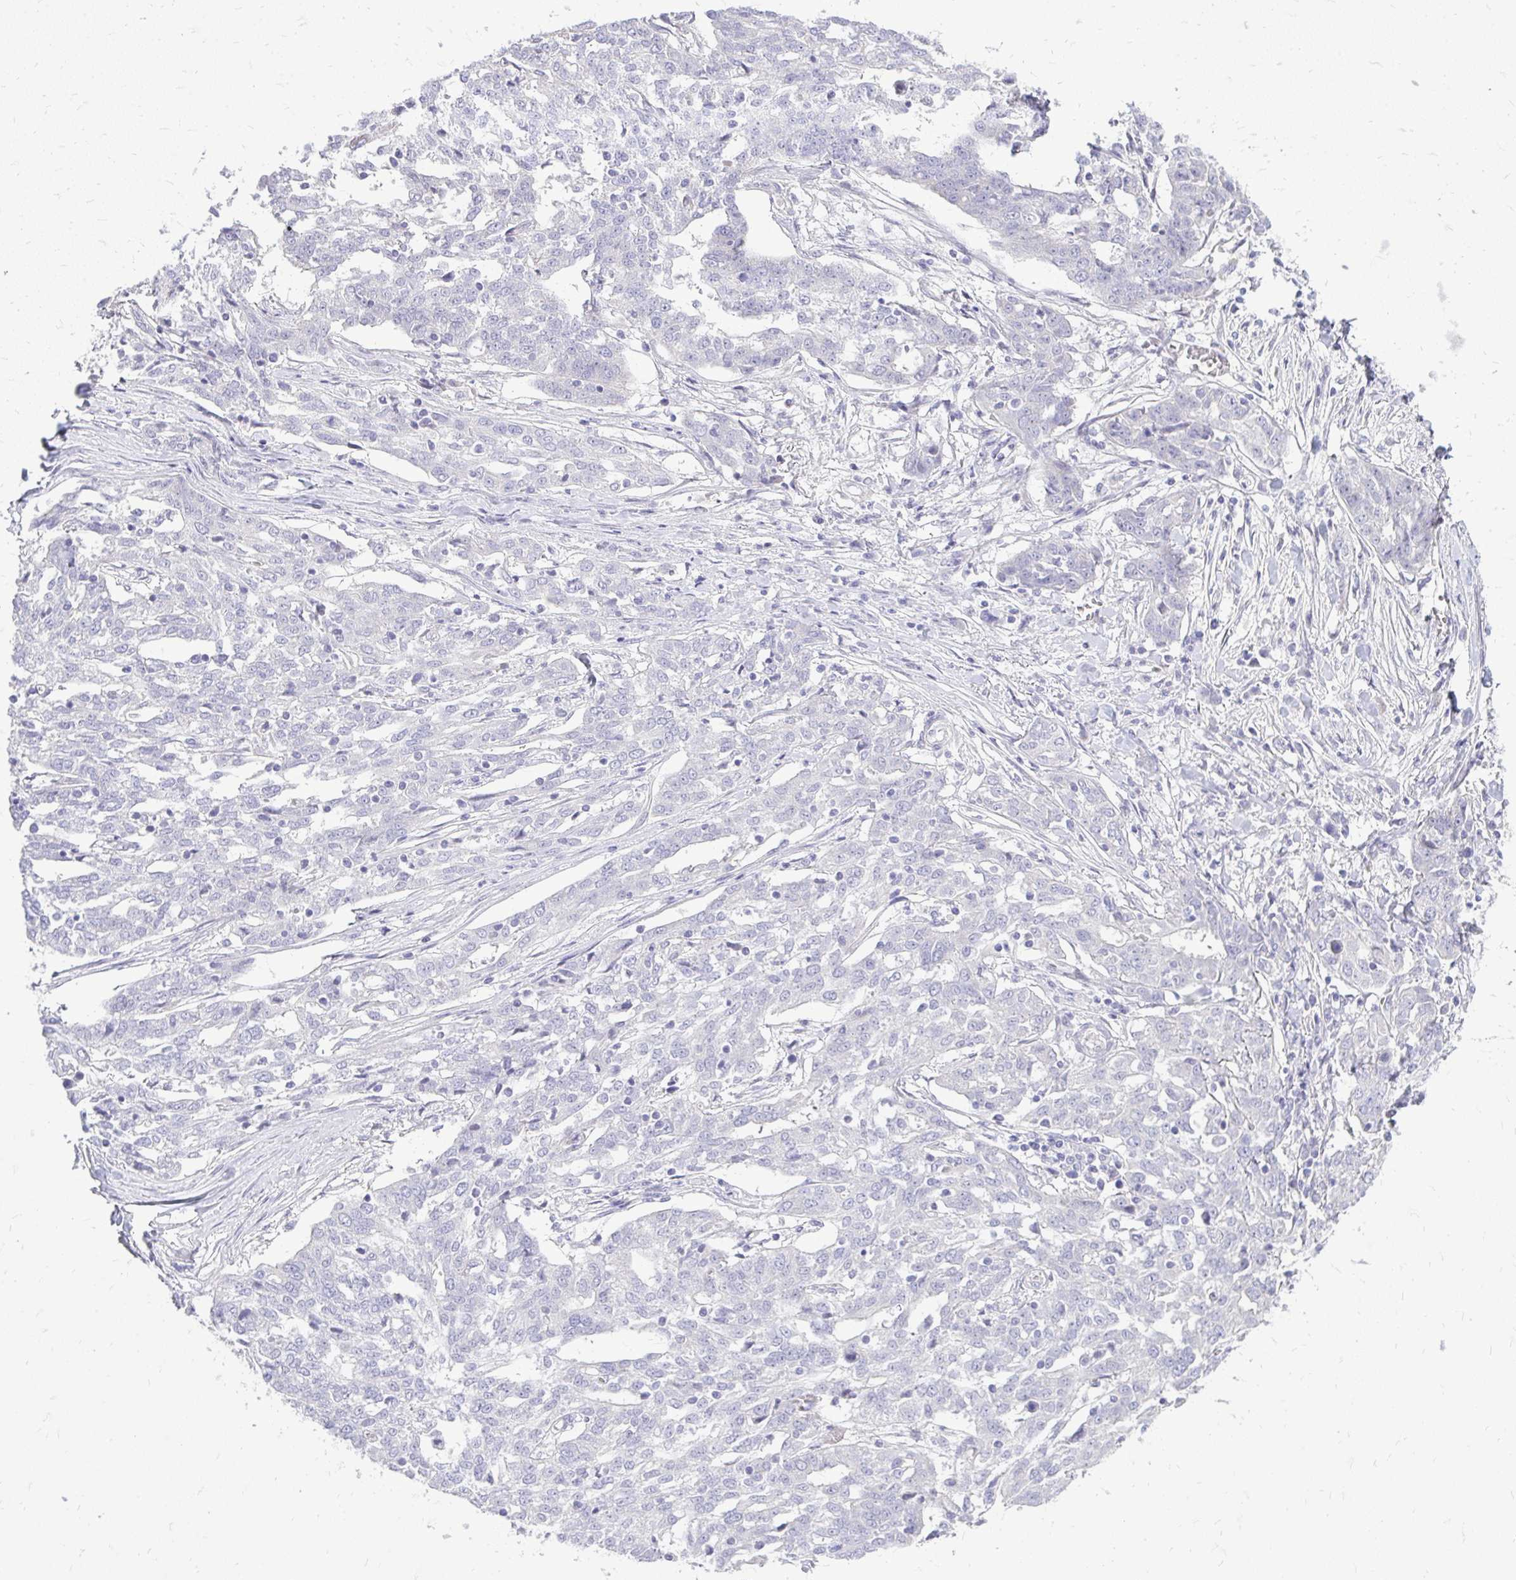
{"staining": {"intensity": "negative", "quantity": "none", "location": "none"}, "tissue": "ovarian cancer", "cell_type": "Tumor cells", "image_type": "cancer", "snomed": [{"axis": "morphology", "description": "Cystadenocarcinoma, serous, NOS"}, {"axis": "topography", "description": "Ovary"}], "caption": "This is a photomicrograph of immunohistochemistry (IHC) staining of serous cystadenocarcinoma (ovarian), which shows no positivity in tumor cells. (Stains: DAB (3,3'-diaminobenzidine) immunohistochemistry (IHC) with hematoxylin counter stain, Microscopy: brightfield microscopy at high magnification).", "gene": "OR8D1", "patient": {"sex": "female", "age": 67}}